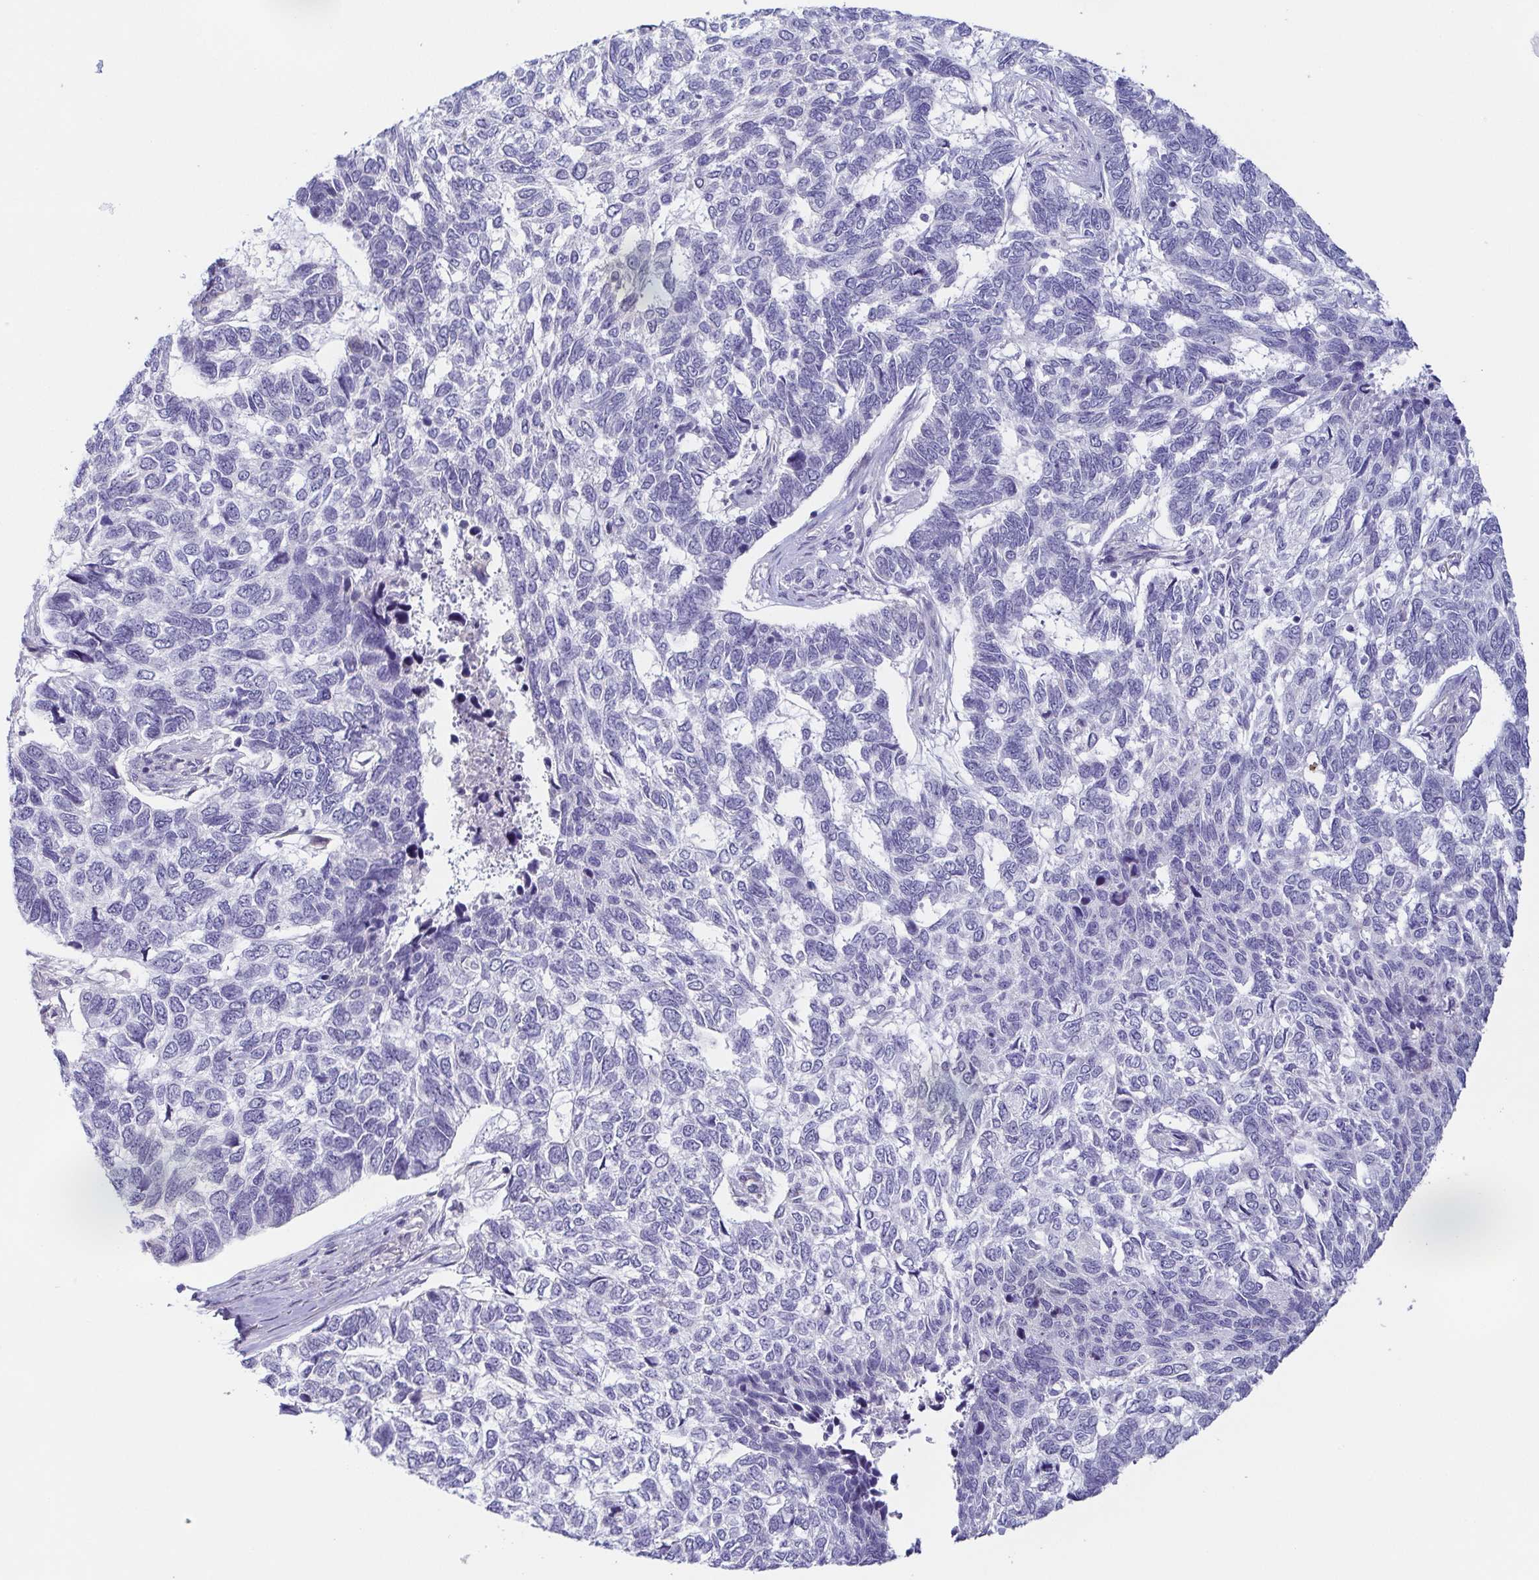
{"staining": {"intensity": "negative", "quantity": "none", "location": "none"}, "tissue": "skin cancer", "cell_type": "Tumor cells", "image_type": "cancer", "snomed": [{"axis": "morphology", "description": "Basal cell carcinoma"}, {"axis": "topography", "description": "Skin"}], "caption": "Skin basal cell carcinoma stained for a protein using immunohistochemistry exhibits no staining tumor cells.", "gene": "COL17A1", "patient": {"sex": "female", "age": 65}}